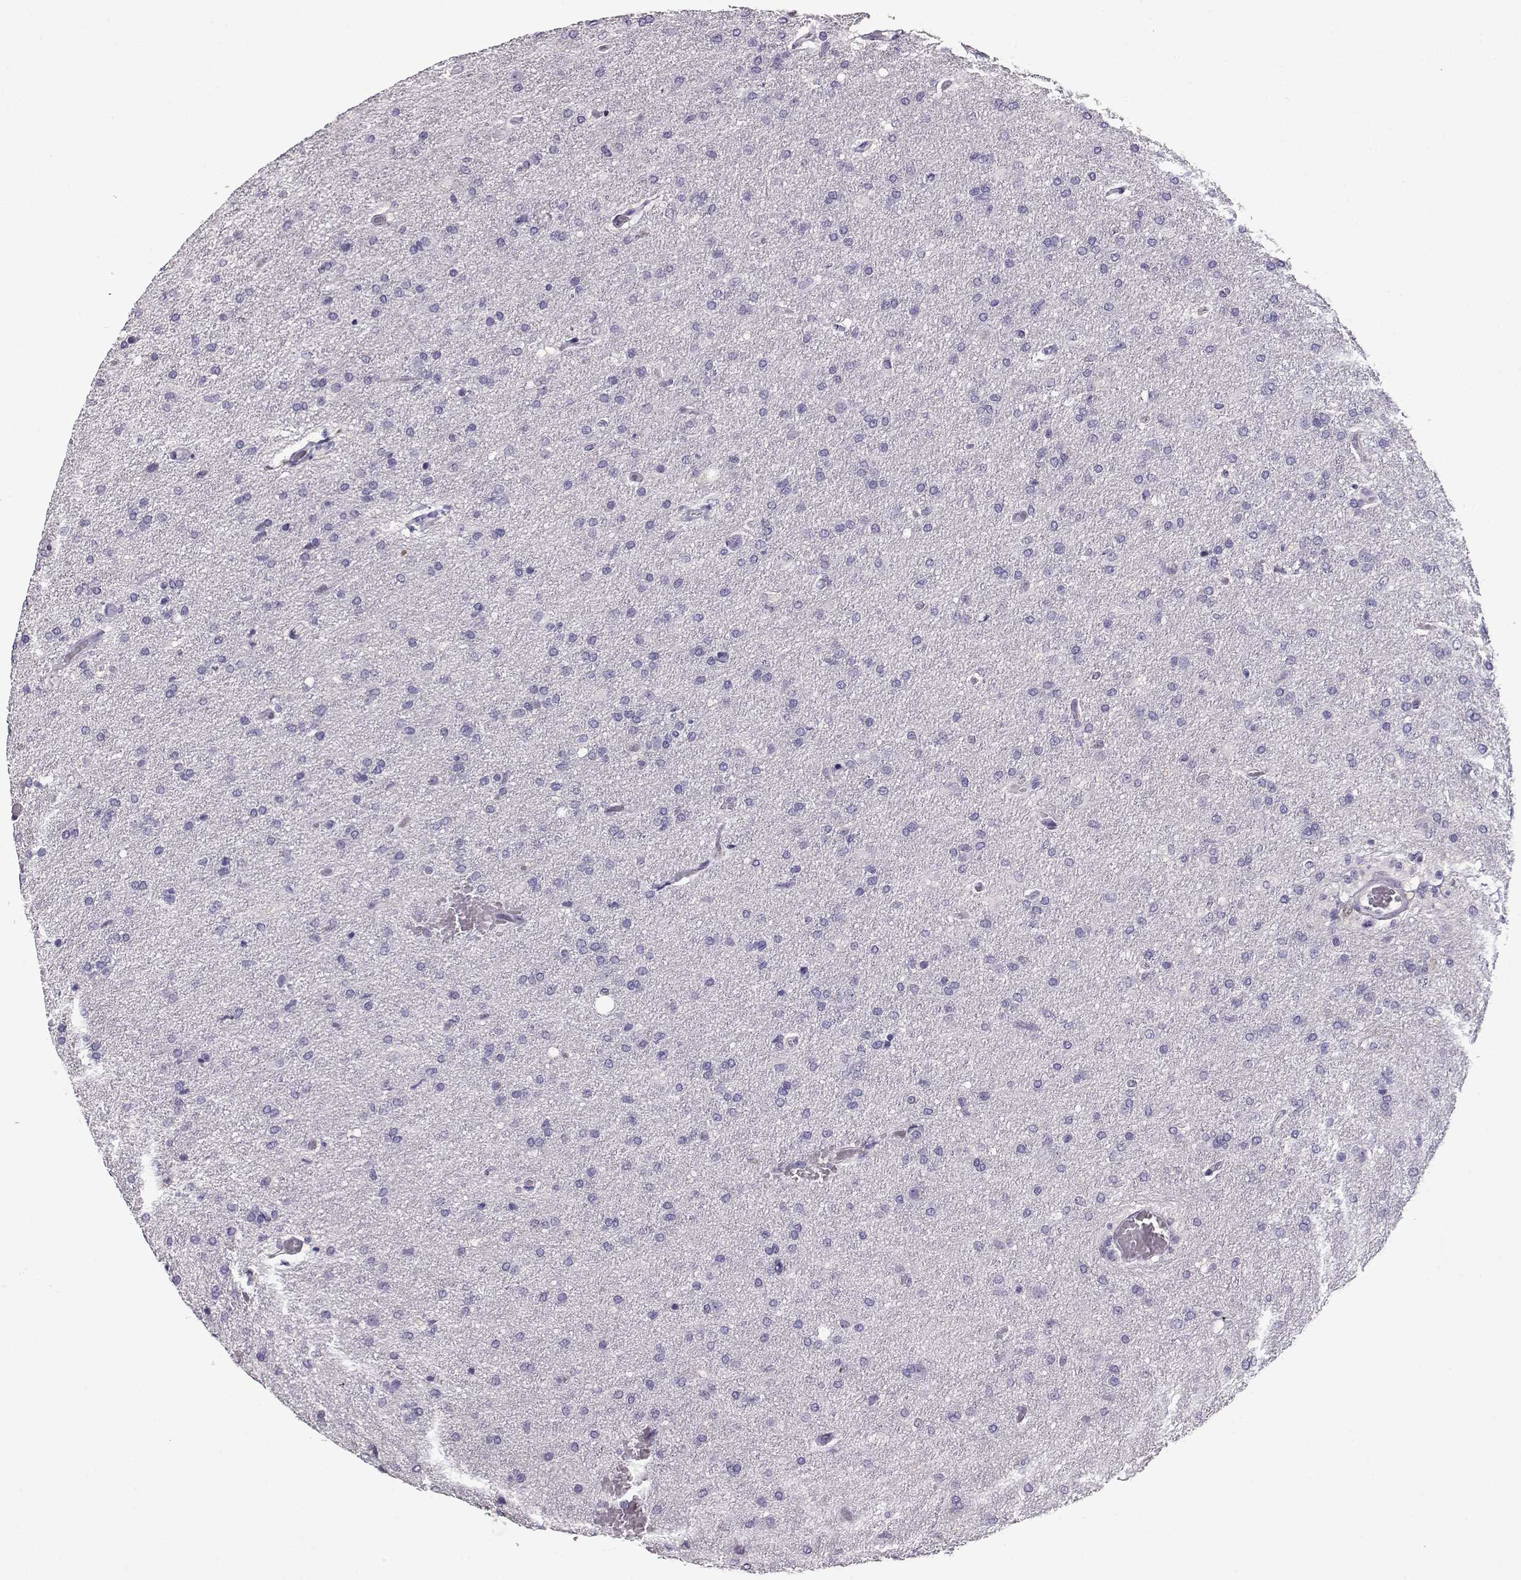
{"staining": {"intensity": "negative", "quantity": "none", "location": "none"}, "tissue": "glioma", "cell_type": "Tumor cells", "image_type": "cancer", "snomed": [{"axis": "morphology", "description": "Glioma, malignant, High grade"}, {"axis": "topography", "description": "Brain"}], "caption": "High magnification brightfield microscopy of malignant high-grade glioma stained with DAB (brown) and counterstained with hematoxylin (blue): tumor cells show no significant positivity.", "gene": "CCR8", "patient": {"sex": "male", "age": 68}}